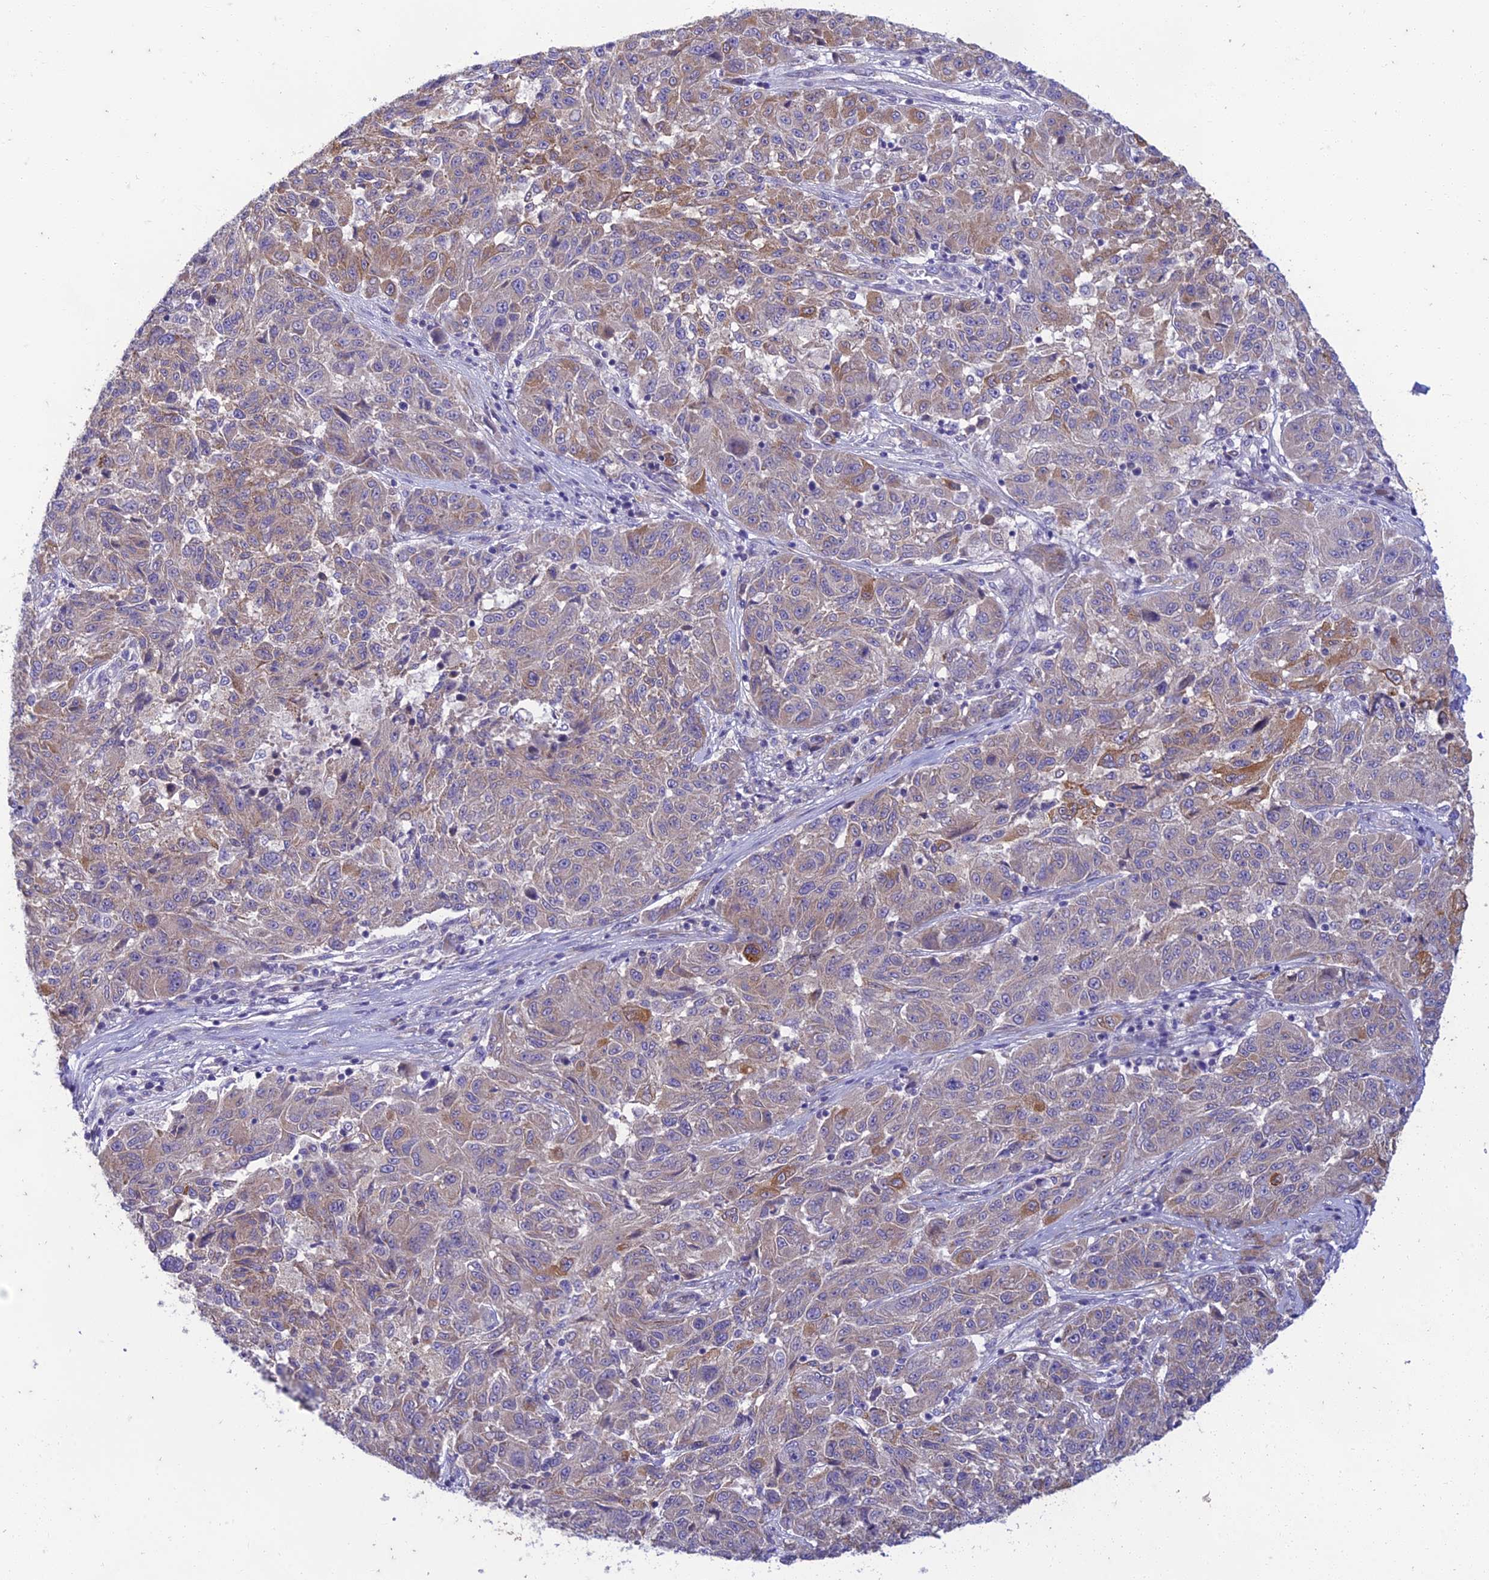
{"staining": {"intensity": "moderate", "quantity": "<25%", "location": "cytoplasmic/membranous"}, "tissue": "melanoma", "cell_type": "Tumor cells", "image_type": "cancer", "snomed": [{"axis": "morphology", "description": "Malignant melanoma, NOS"}, {"axis": "topography", "description": "Skin"}], "caption": "Melanoma stained with a protein marker shows moderate staining in tumor cells.", "gene": "PTCD2", "patient": {"sex": "male", "age": 53}}